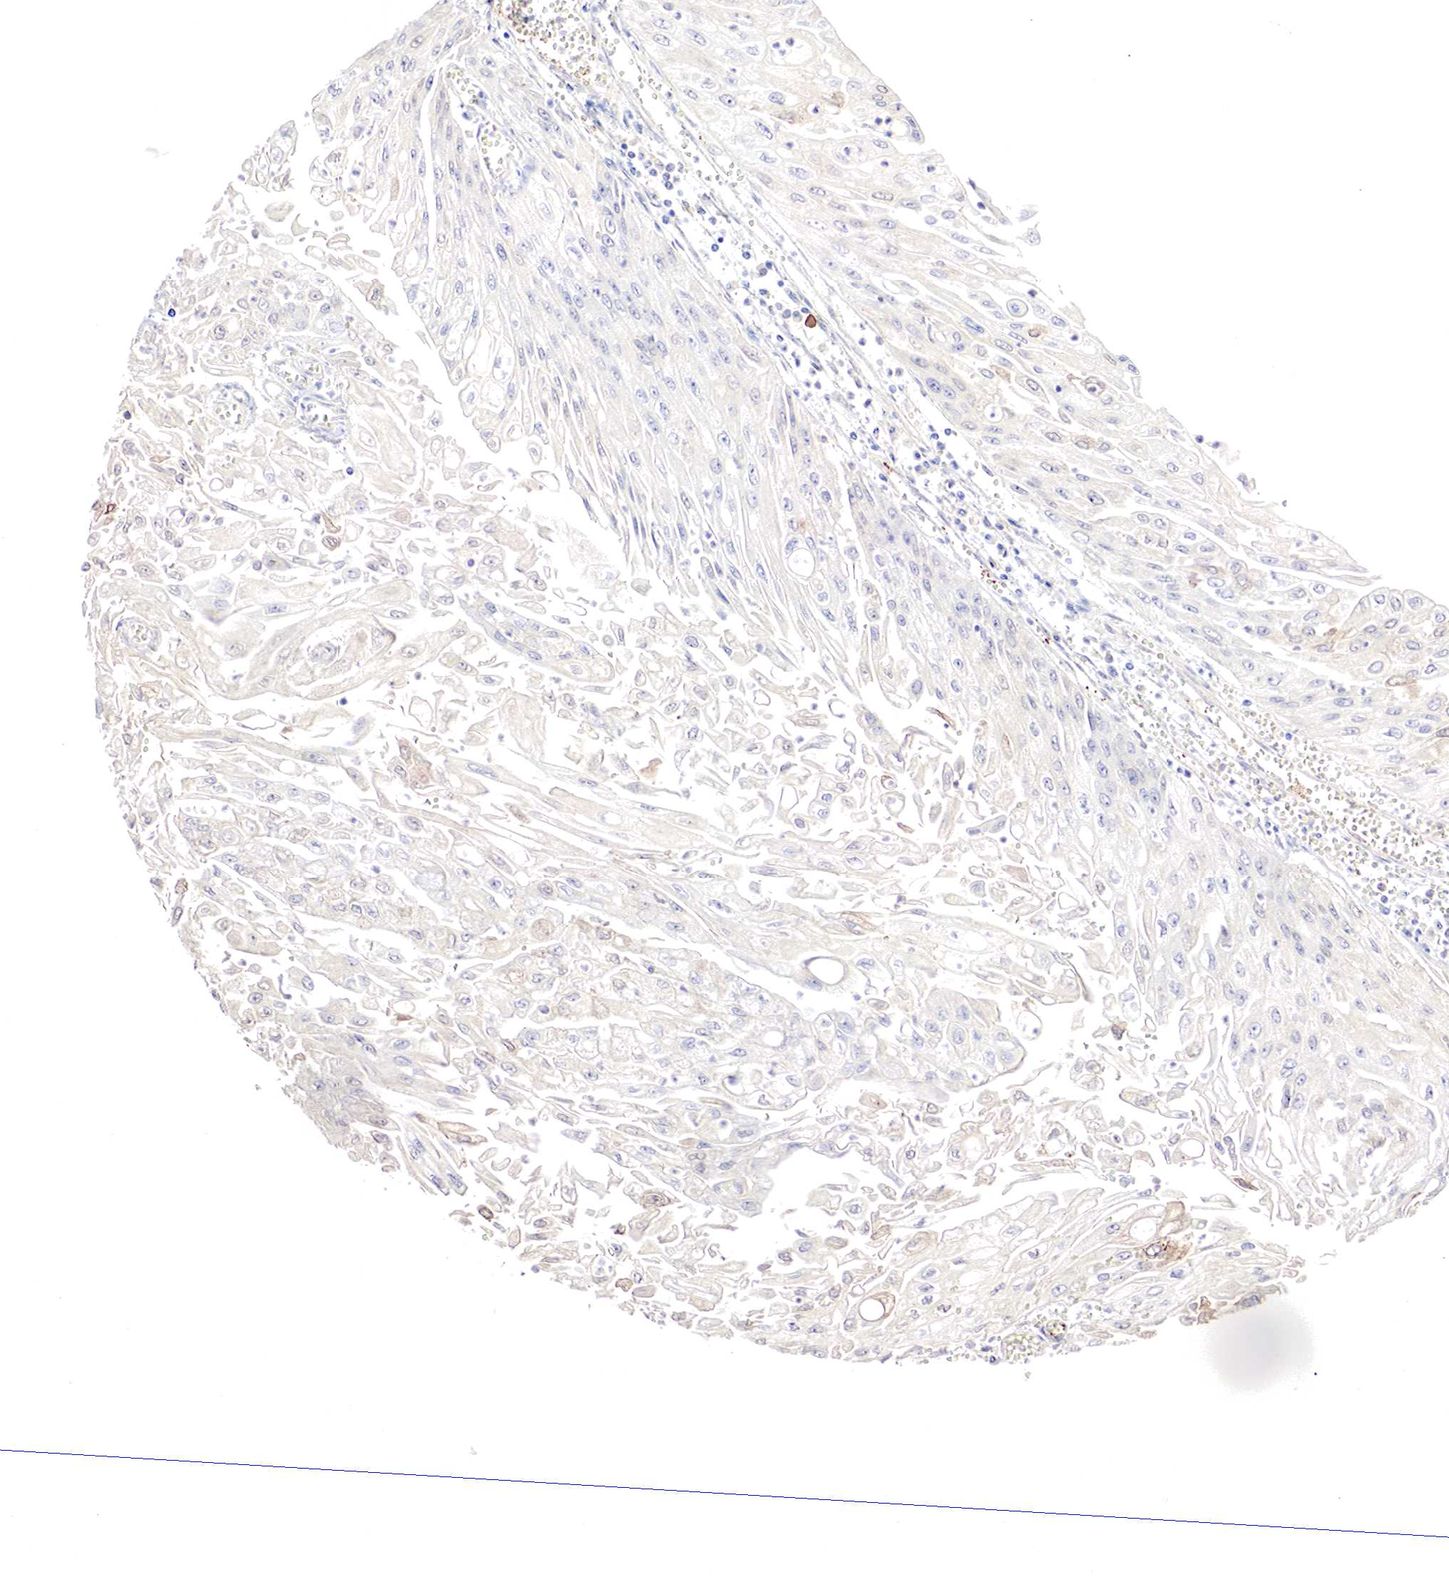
{"staining": {"intensity": "negative", "quantity": "none", "location": "none"}, "tissue": "endometrial cancer", "cell_type": "Tumor cells", "image_type": "cancer", "snomed": [{"axis": "morphology", "description": "Adenocarcinoma, NOS"}, {"axis": "topography", "description": "Endometrium"}], "caption": "IHC of adenocarcinoma (endometrial) displays no positivity in tumor cells. (Immunohistochemistry (ihc), brightfield microscopy, high magnification).", "gene": "GATA1", "patient": {"sex": "female", "age": 75}}